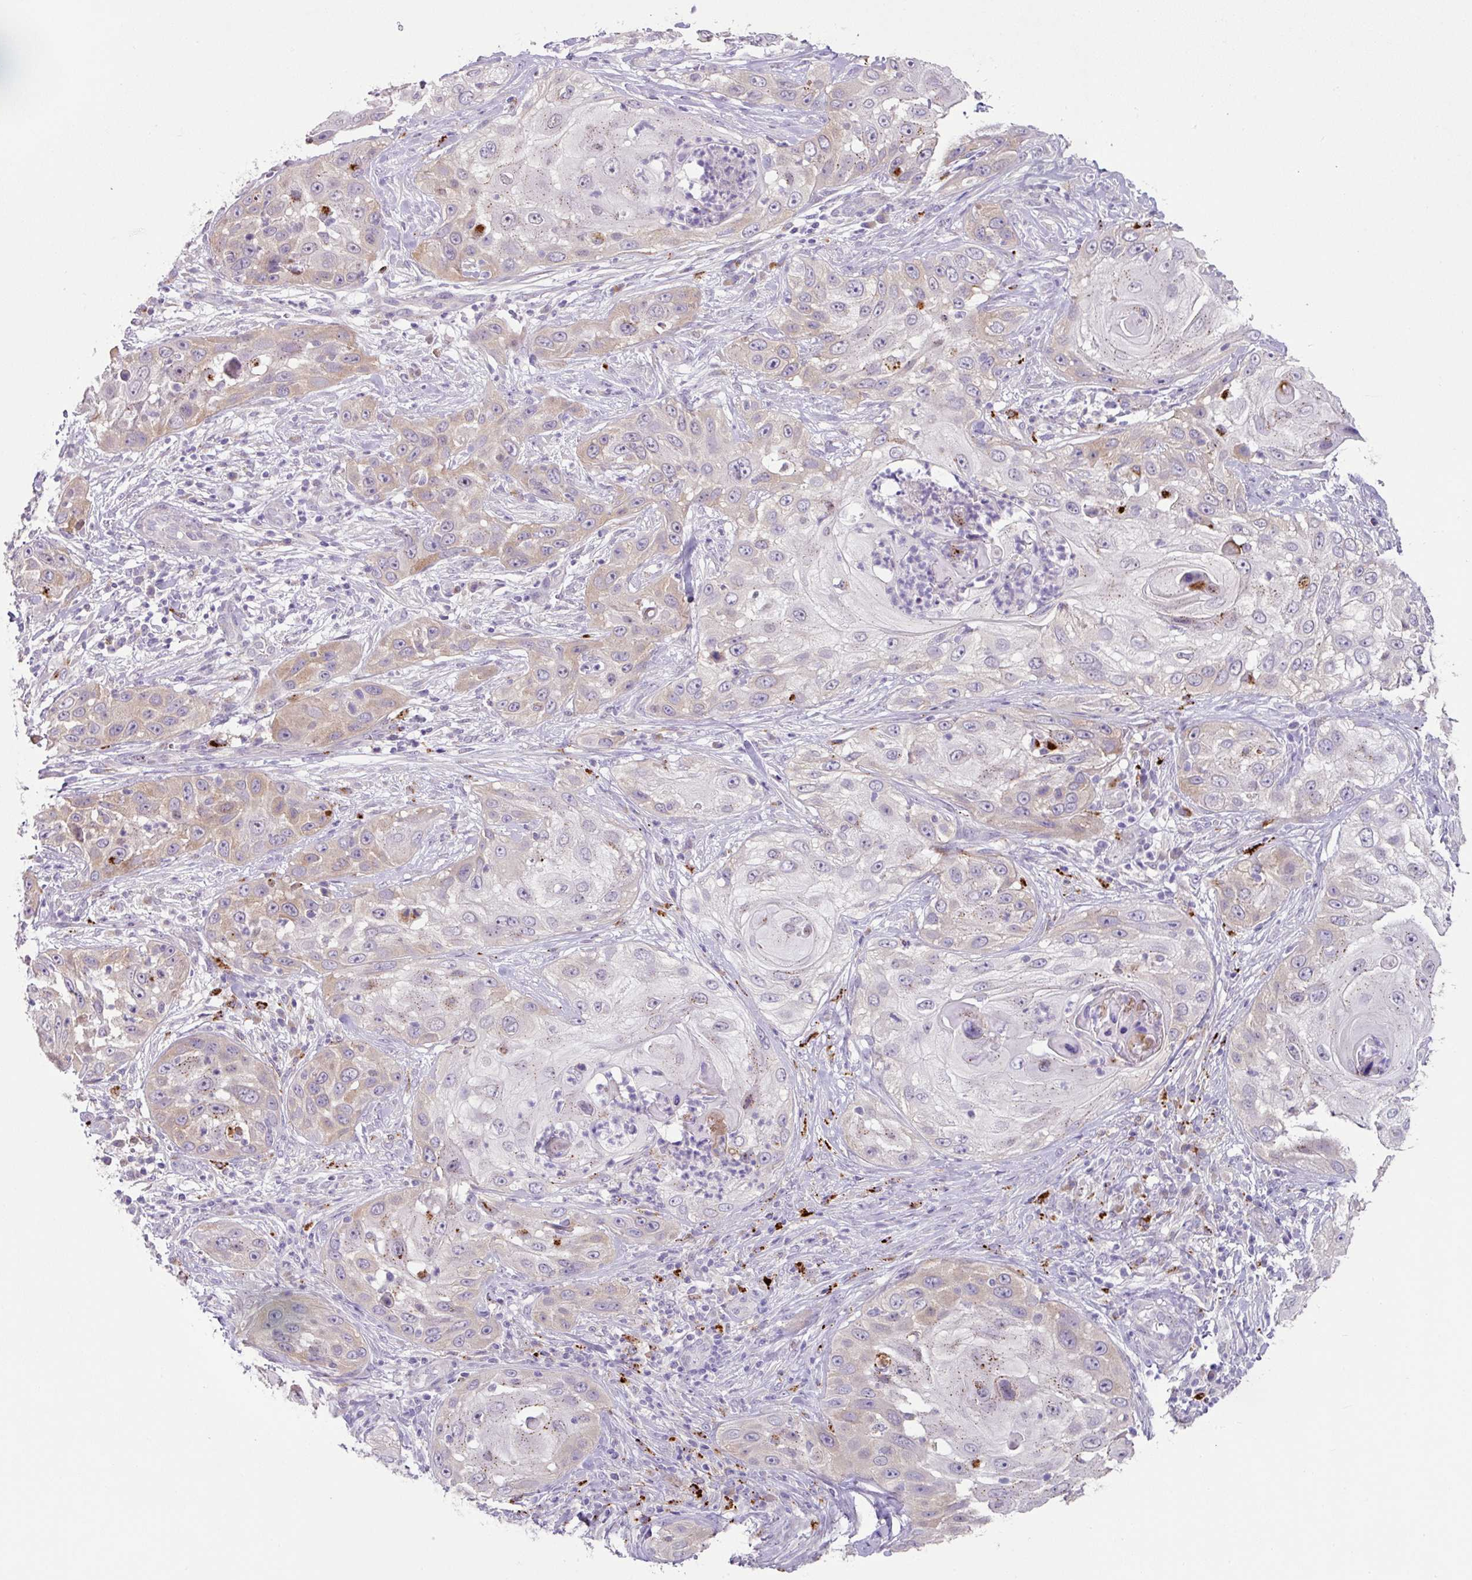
{"staining": {"intensity": "weak", "quantity": "<25%", "location": "cytoplasmic/membranous"}, "tissue": "skin cancer", "cell_type": "Tumor cells", "image_type": "cancer", "snomed": [{"axis": "morphology", "description": "Squamous cell carcinoma, NOS"}, {"axis": "topography", "description": "Skin"}], "caption": "This histopathology image is of skin cancer (squamous cell carcinoma) stained with IHC to label a protein in brown with the nuclei are counter-stained blue. There is no positivity in tumor cells.", "gene": "PLEKHH3", "patient": {"sex": "female", "age": 44}}